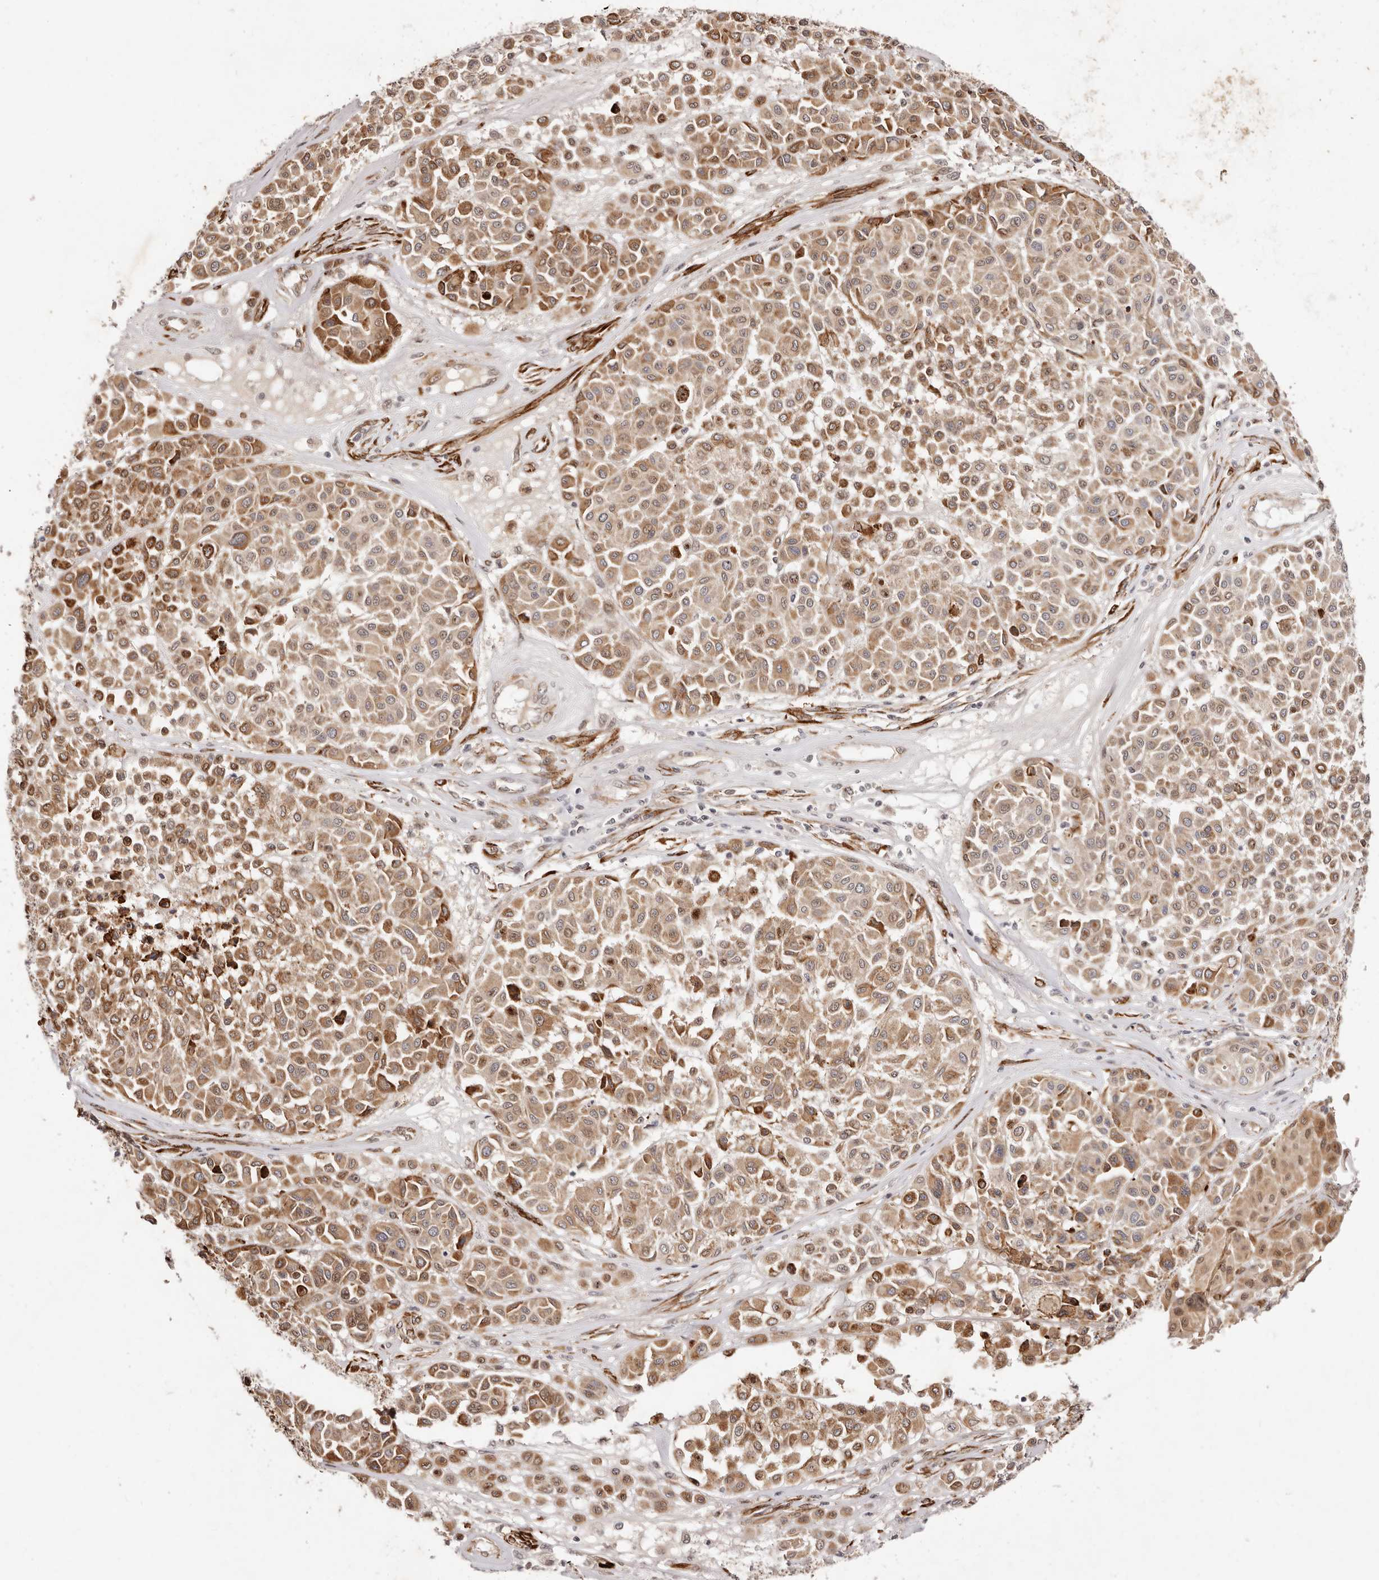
{"staining": {"intensity": "moderate", "quantity": ">75%", "location": "cytoplasmic/membranous"}, "tissue": "melanoma", "cell_type": "Tumor cells", "image_type": "cancer", "snomed": [{"axis": "morphology", "description": "Malignant melanoma, Metastatic site"}, {"axis": "topography", "description": "Soft tissue"}], "caption": "An immunohistochemistry (IHC) photomicrograph of neoplastic tissue is shown. Protein staining in brown labels moderate cytoplasmic/membranous positivity in malignant melanoma (metastatic site) within tumor cells.", "gene": "BCL2L15", "patient": {"sex": "male", "age": 41}}